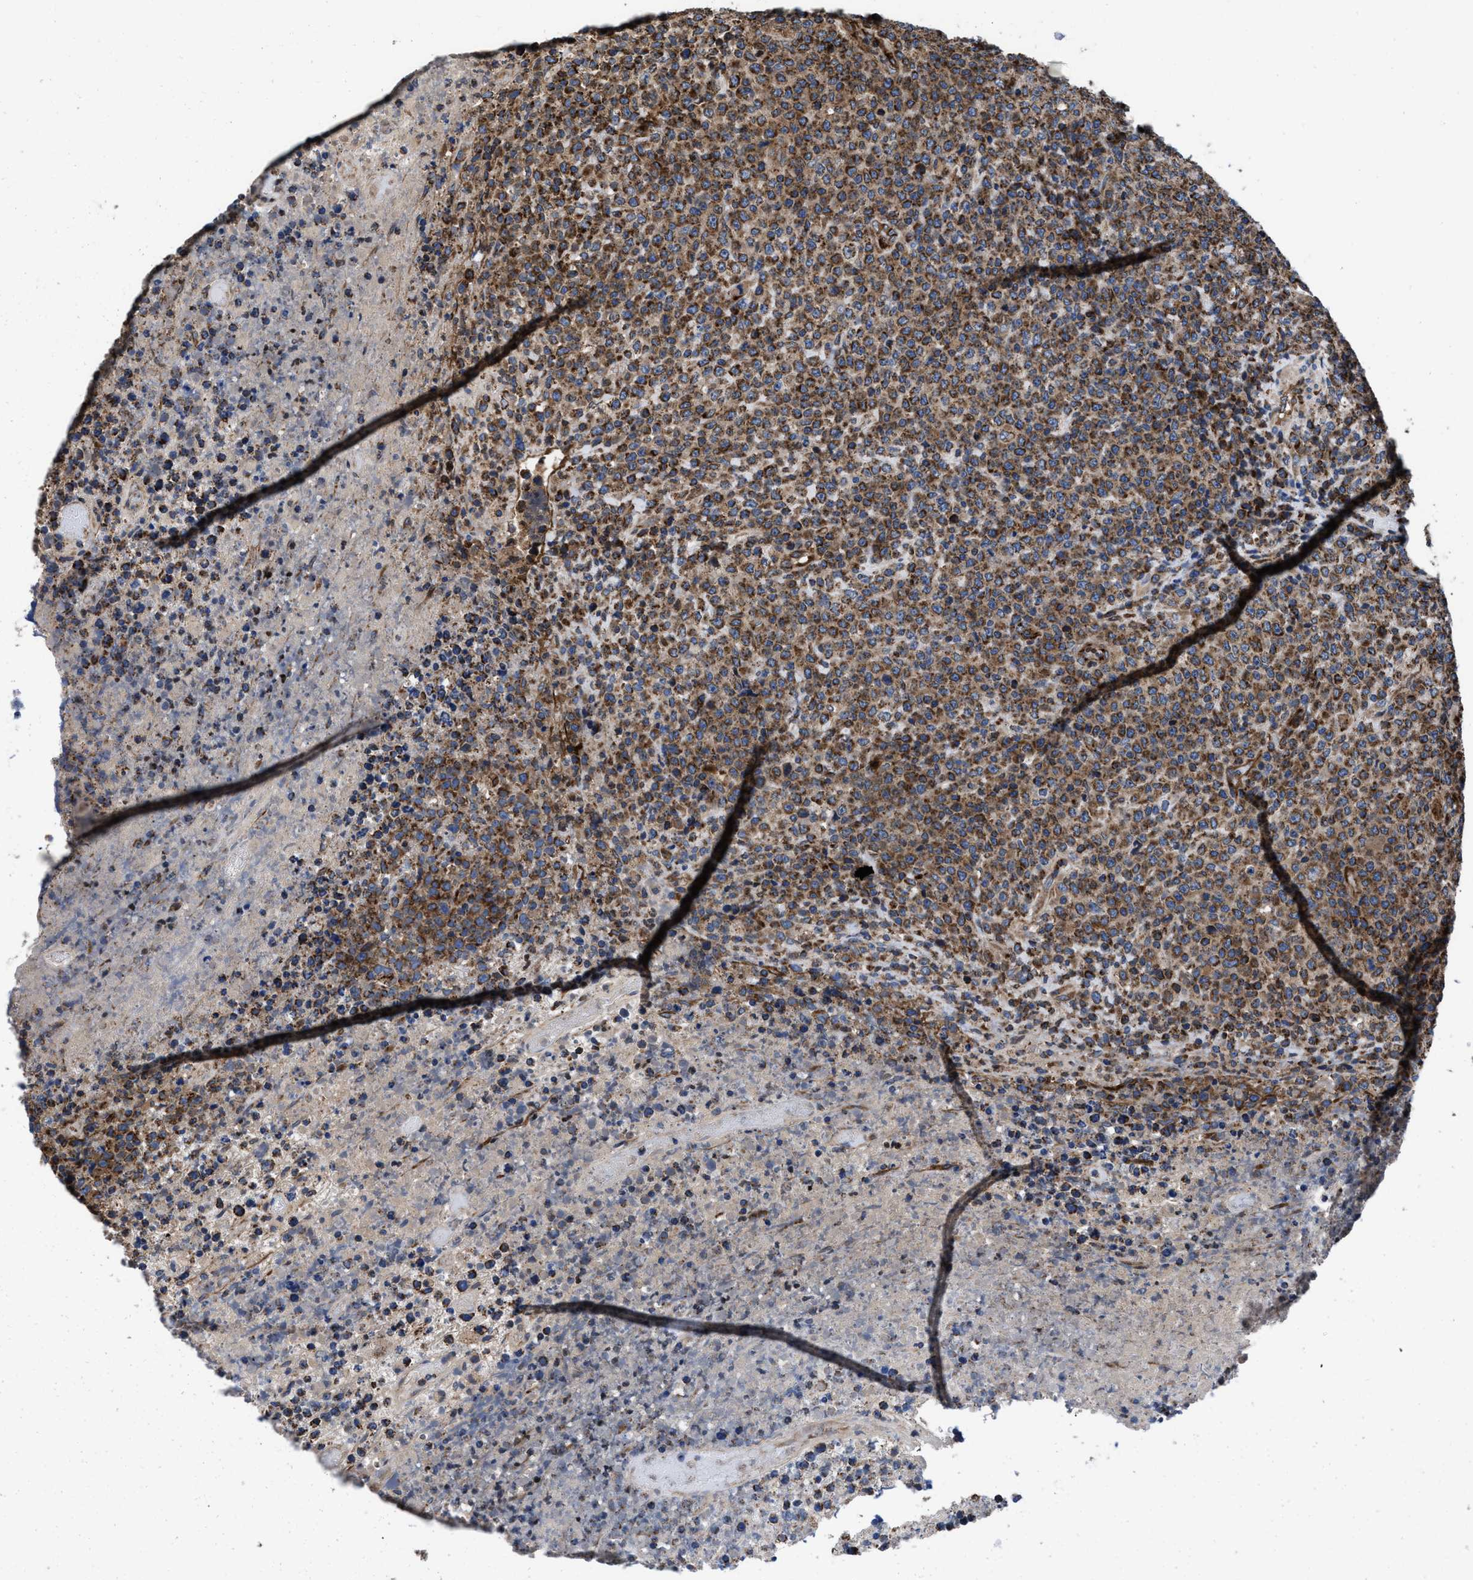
{"staining": {"intensity": "moderate", "quantity": ">75%", "location": "cytoplasmic/membranous"}, "tissue": "lymphoma", "cell_type": "Tumor cells", "image_type": "cancer", "snomed": [{"axis": "morphology", "description": "Malignant lymphoma, non-Hodgkin's type, High grade"}, {"axis": "topography", "description": "Lymph node"}], "caption": "This micrograph exhibits lymphoma stained with immunohistochemistry to label a protein in brown. The cytoplasmic/membranous of tumor cells show moderate positivity for the protein. Nuclei are counter-stained blue.", "gene": "PRR15L", "patient": {"sex": "male", "age": 13}}